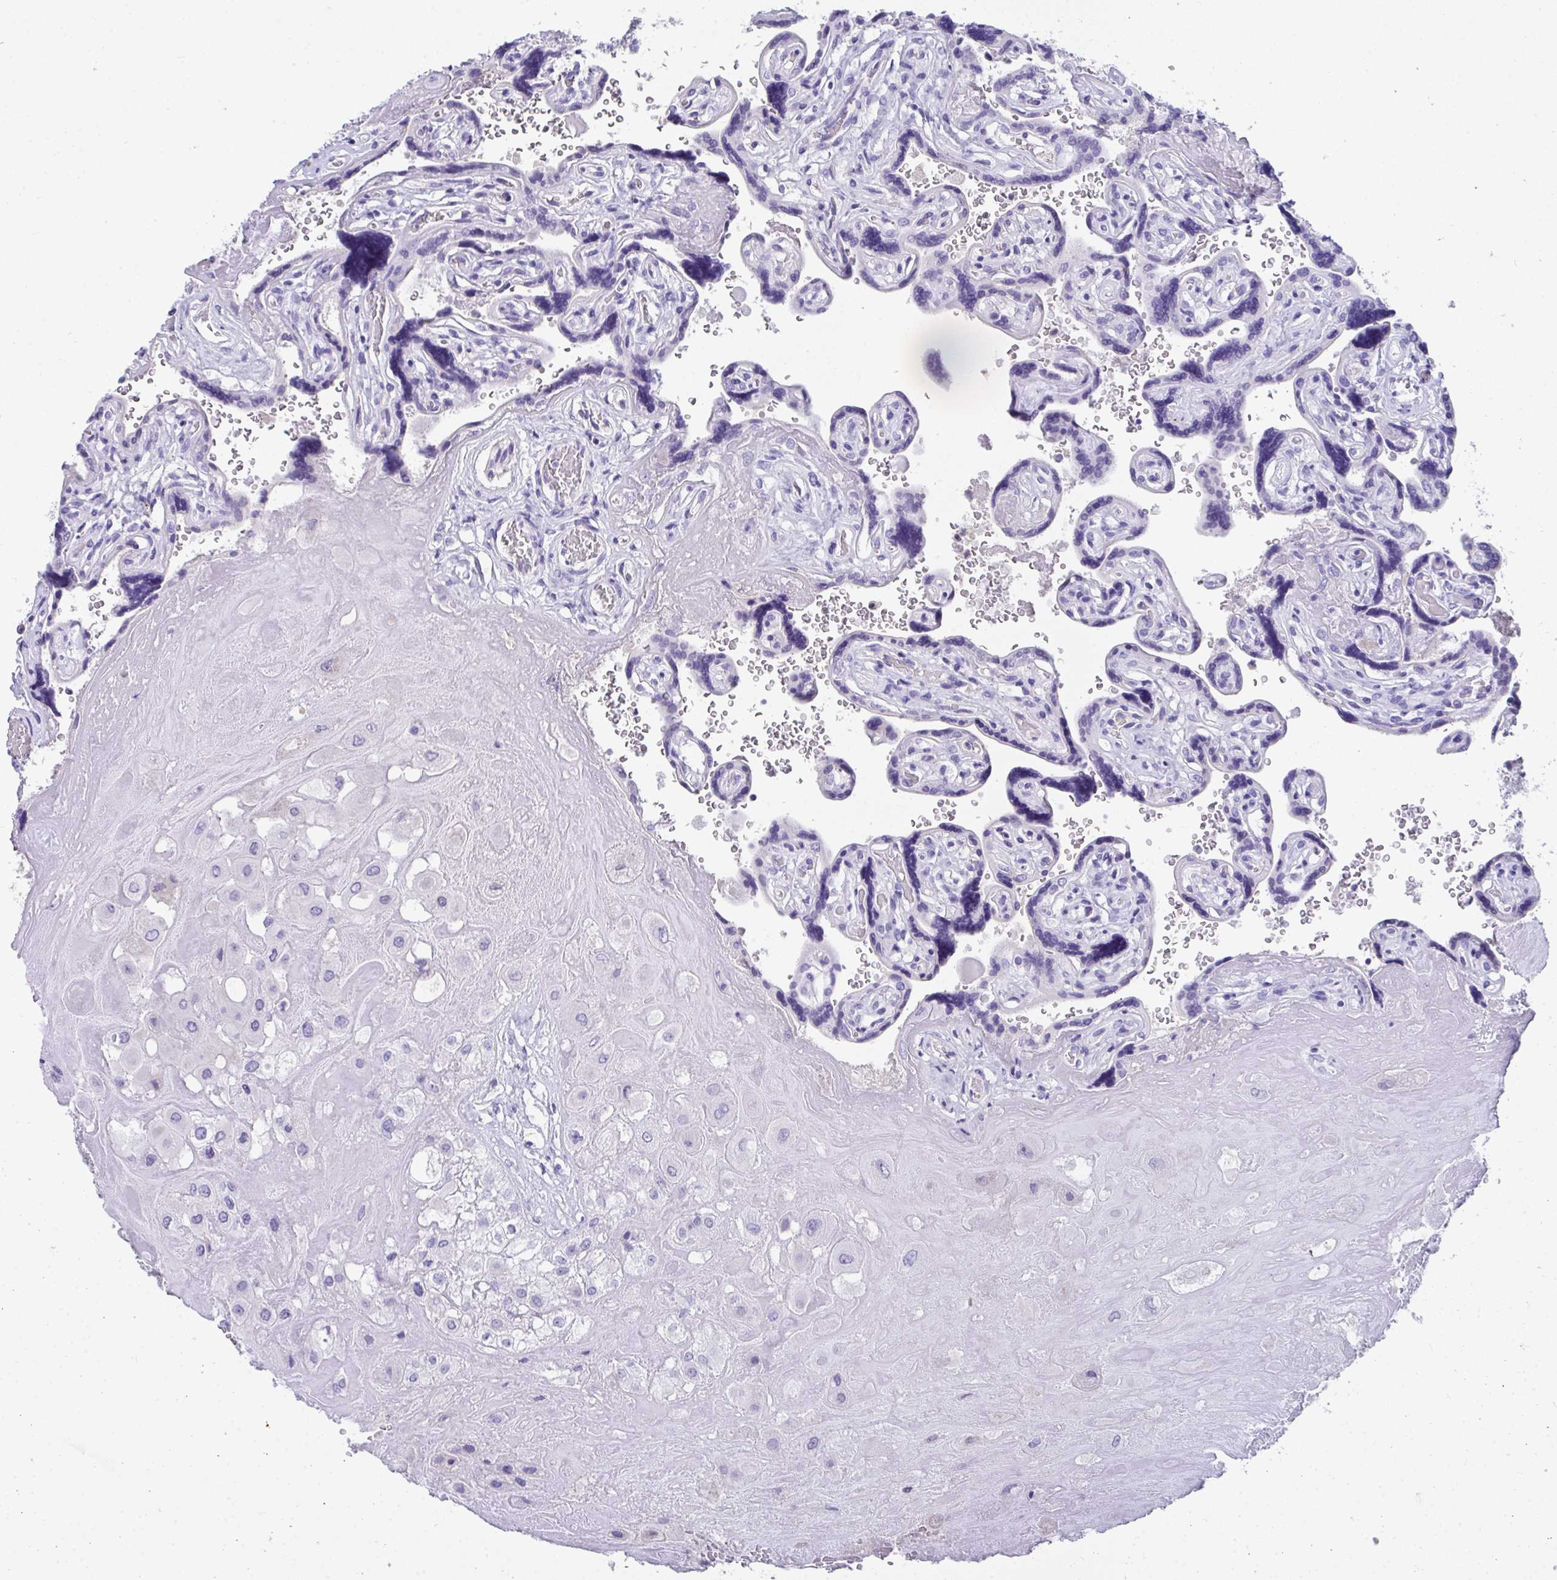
{"staining": {"intensity": "negative", "quantity": "none", "location": "none"}, "tissue": "placenta", "cell_type": "Decidual cells", "image_type": "normal", "snomed": [{"axis": "morphology", "description": "Normal tissue, NOS"}, {"axis": "topography", "description": "Placenta"}], "caption": "A high-resolution histopathology image shows immunohistochemistry (IHC) staining of benign placenta, which demonstrates no significant expression in decidual cells. The staining is performed using DAB (3,3'-diaminobenzidine) brown chromogen with nuclei counter-stained in using hematoxylin.", "gene": "COA5", "patient": {"sex": "female", "age": 32}}